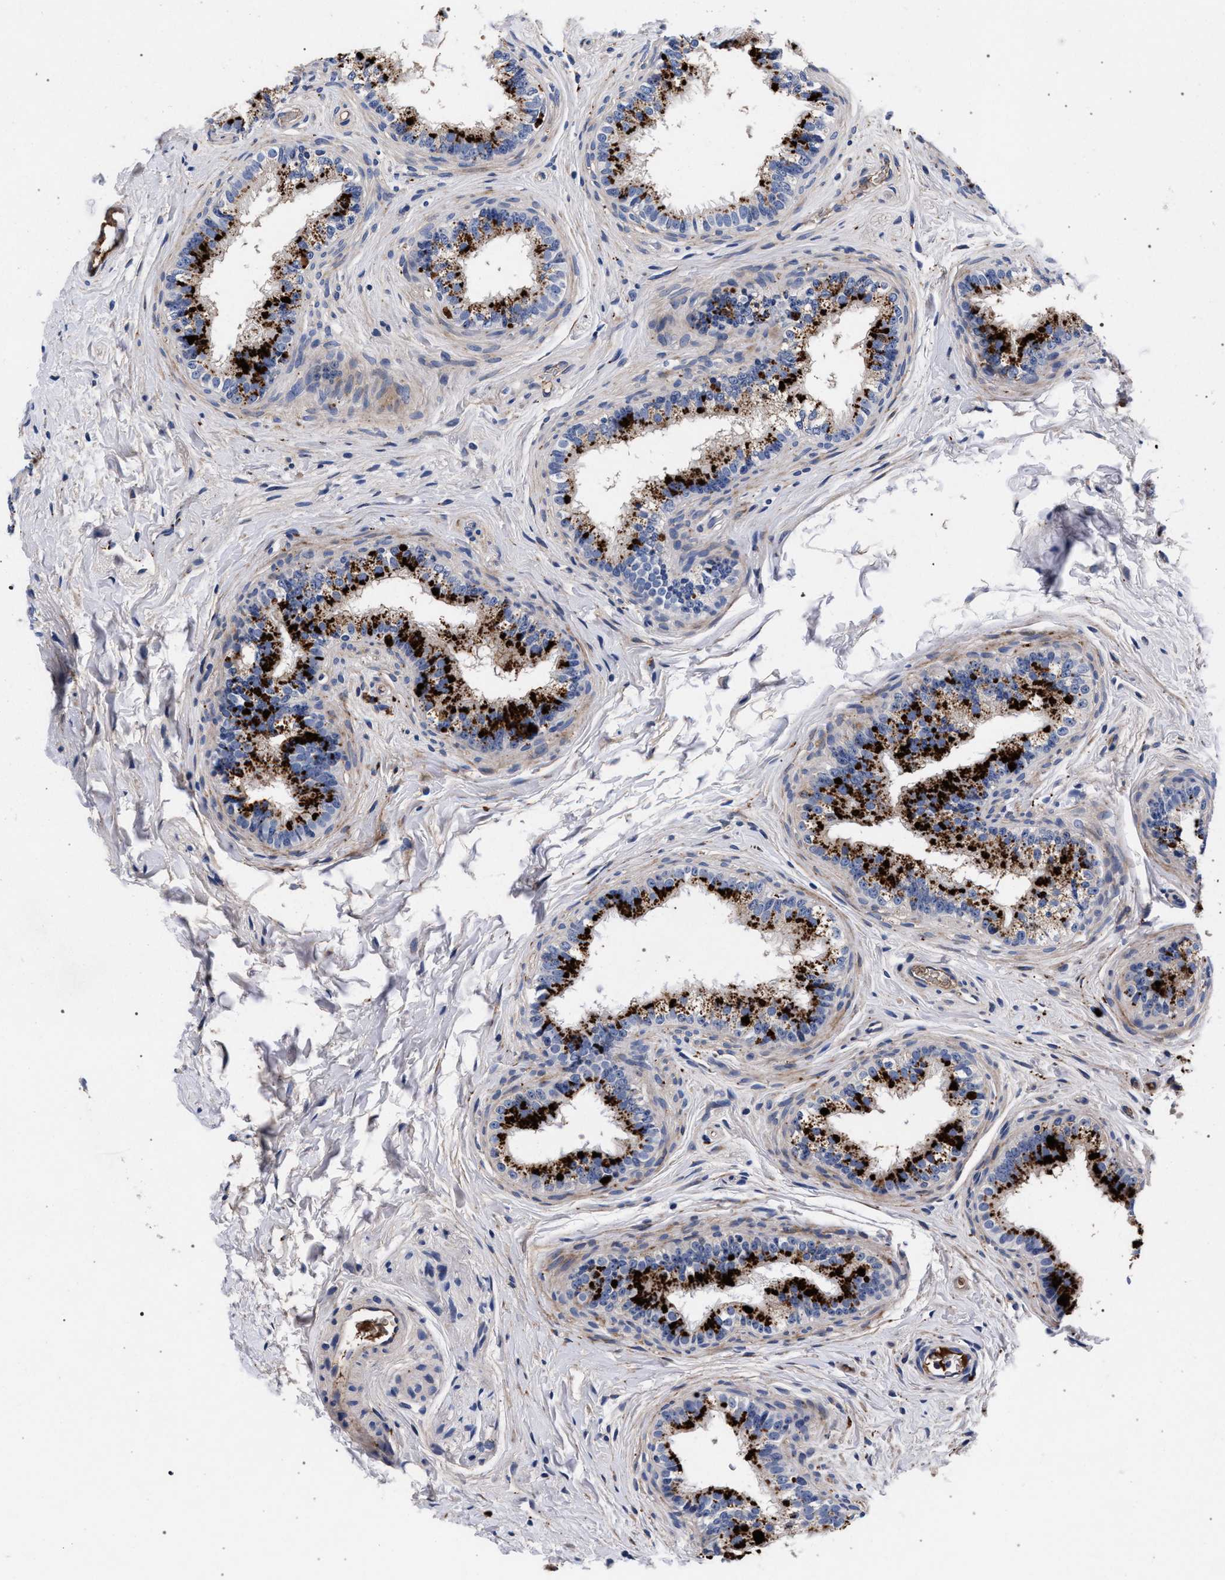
{"staining": {"intensity": "strong", "quantity": "25%-75%", "location": "cytoplasmic/membranous"}, "tissue": "epididymis", "cell_type": "Glandular cells", "image_type": "normal", "snomed": [{"axis": "morphology", "description": "Normal tissue, NOS"}, {"axis": "topography", "description": "Testis"}, {"axis": "topography", "description": "Epididymis"}], "caption": "Protein staining demonstrates strong cytoplasmic/membranous positivity in approximately 25%-75% of glandular cells in benign epididymis.", "gene": "ACOX1", "patient": {"sex": "male", "age": 36}}